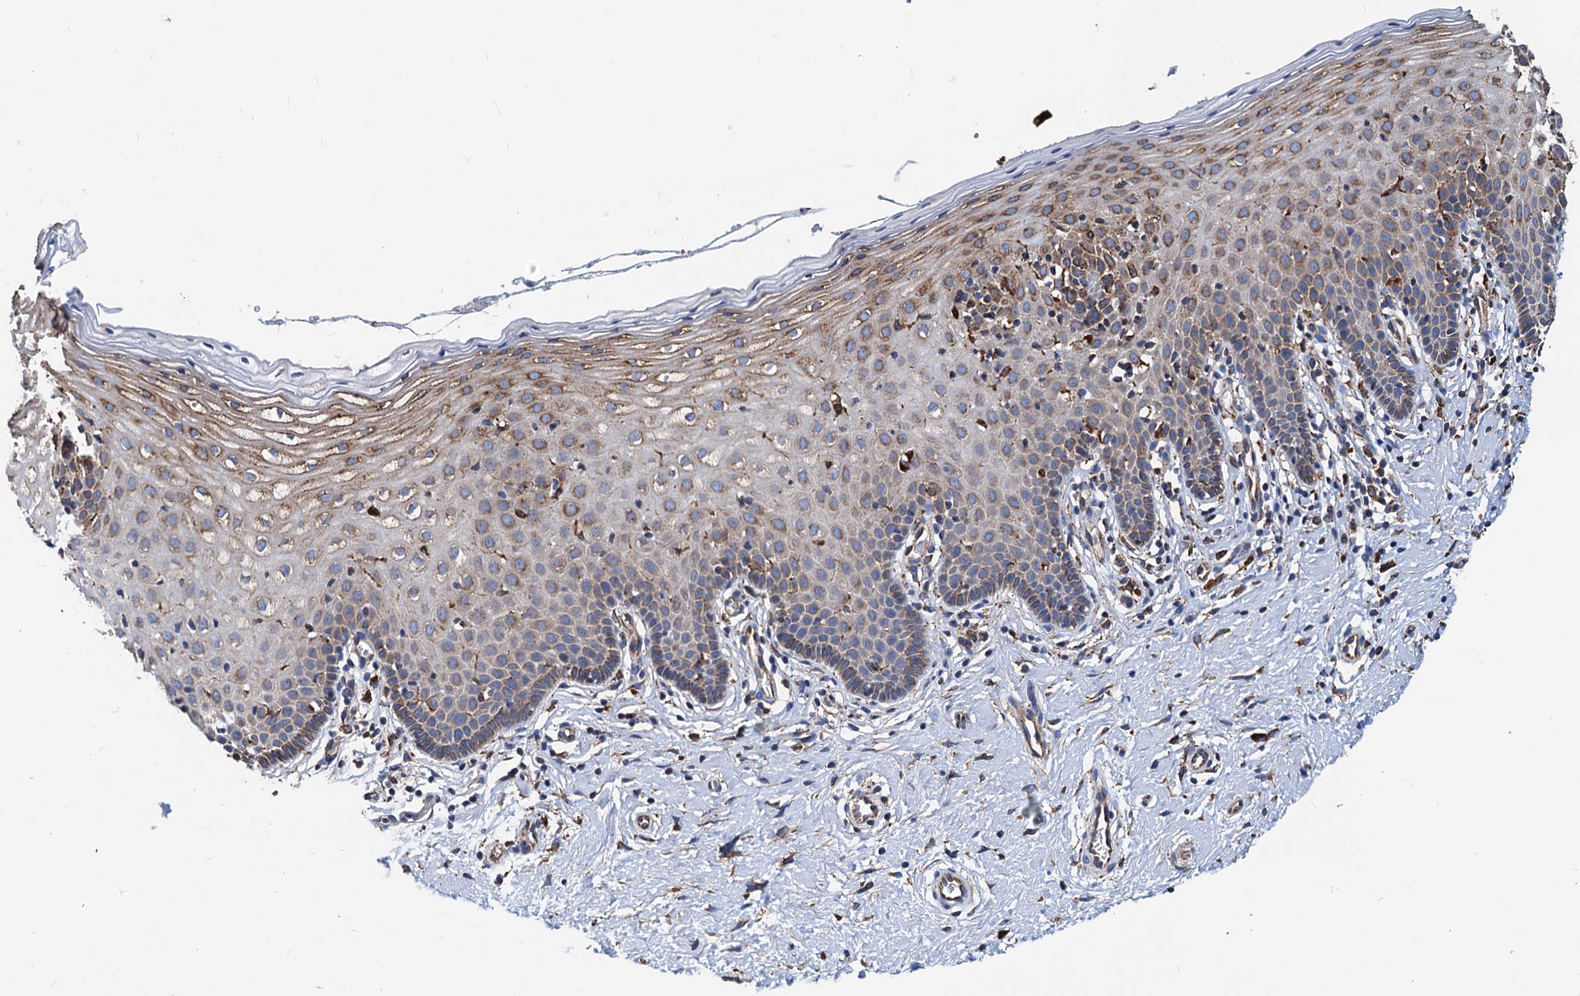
{"staining": {"intensity": "moderate", "quantity": ">75%", "location": "cytoplasmic/membranous"}, "tissue": "cervix", "cell_type": "Glandular cells", "image_type": "normal", "snomed": [{"axis": "morphology", "description": "Normal tissue, NOS"}, {"axis": "topography", "description": "Cervix"}], "caption": "A medium amount of moderate cytoplasmic/membranous positivity is identified in approximately >75% of glandular cells in benign cervix.", "gene": "HSPA5", "patient": {"sex": "female", "age": 36}}